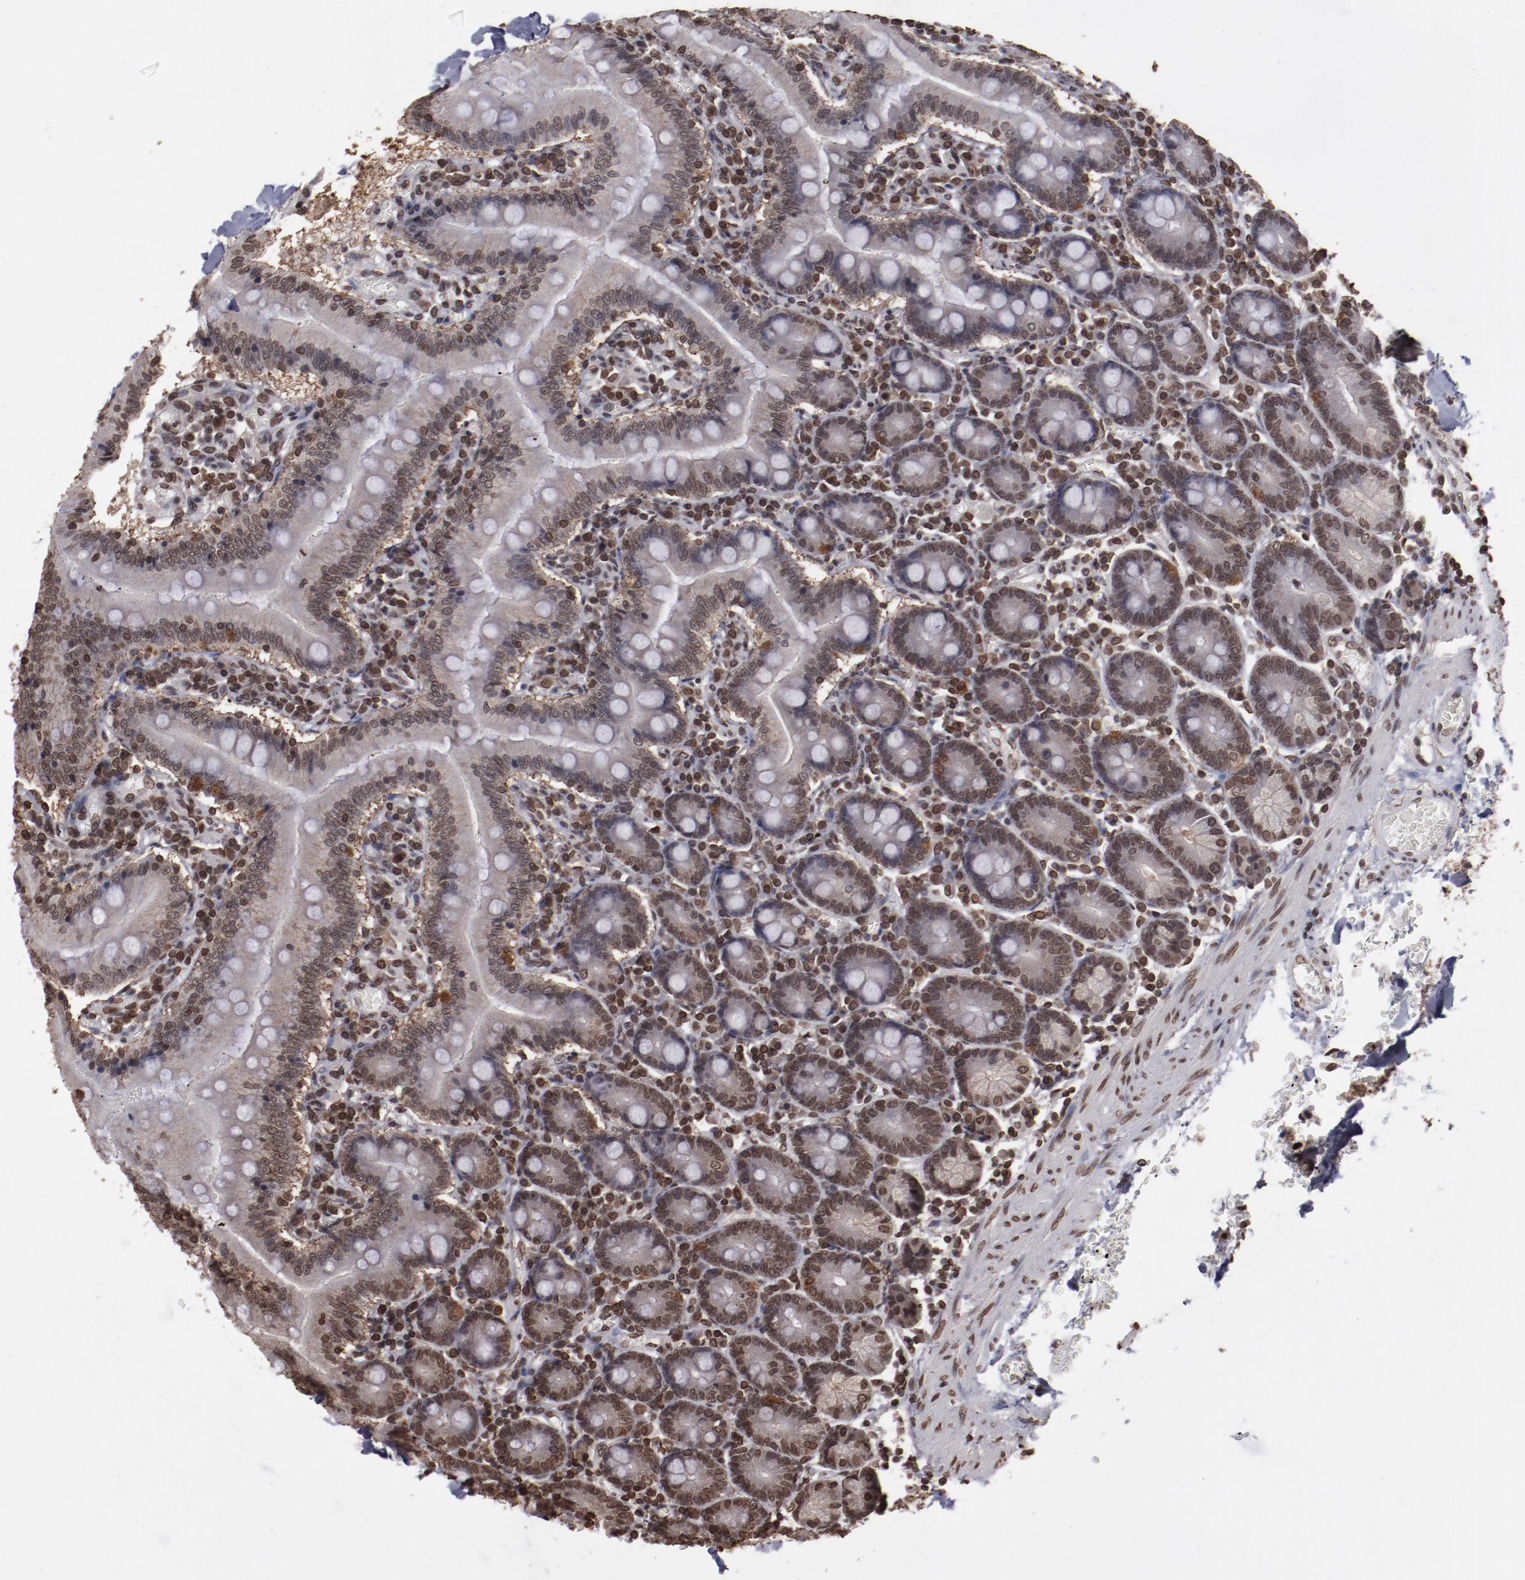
{"staining": {"intensity": "moderate", "quantity": ">75%", "location": "nuclear"}, "tissue": "small intestine", "cell_type": "Glandular cells", "image_type": "normal", "snomed": [{"axis": "morphology", "description": "Normal tissue, NOS"}, {"axis": "topography", "description": "Small intestine"}], "caption": "Brown immunohistochemical staining in normal small intestine displays moderate nuclear positivity in approximately >75% of glandular cells.", "gene": "AKT1", "patient": {"sex": "male", "age": 71}}